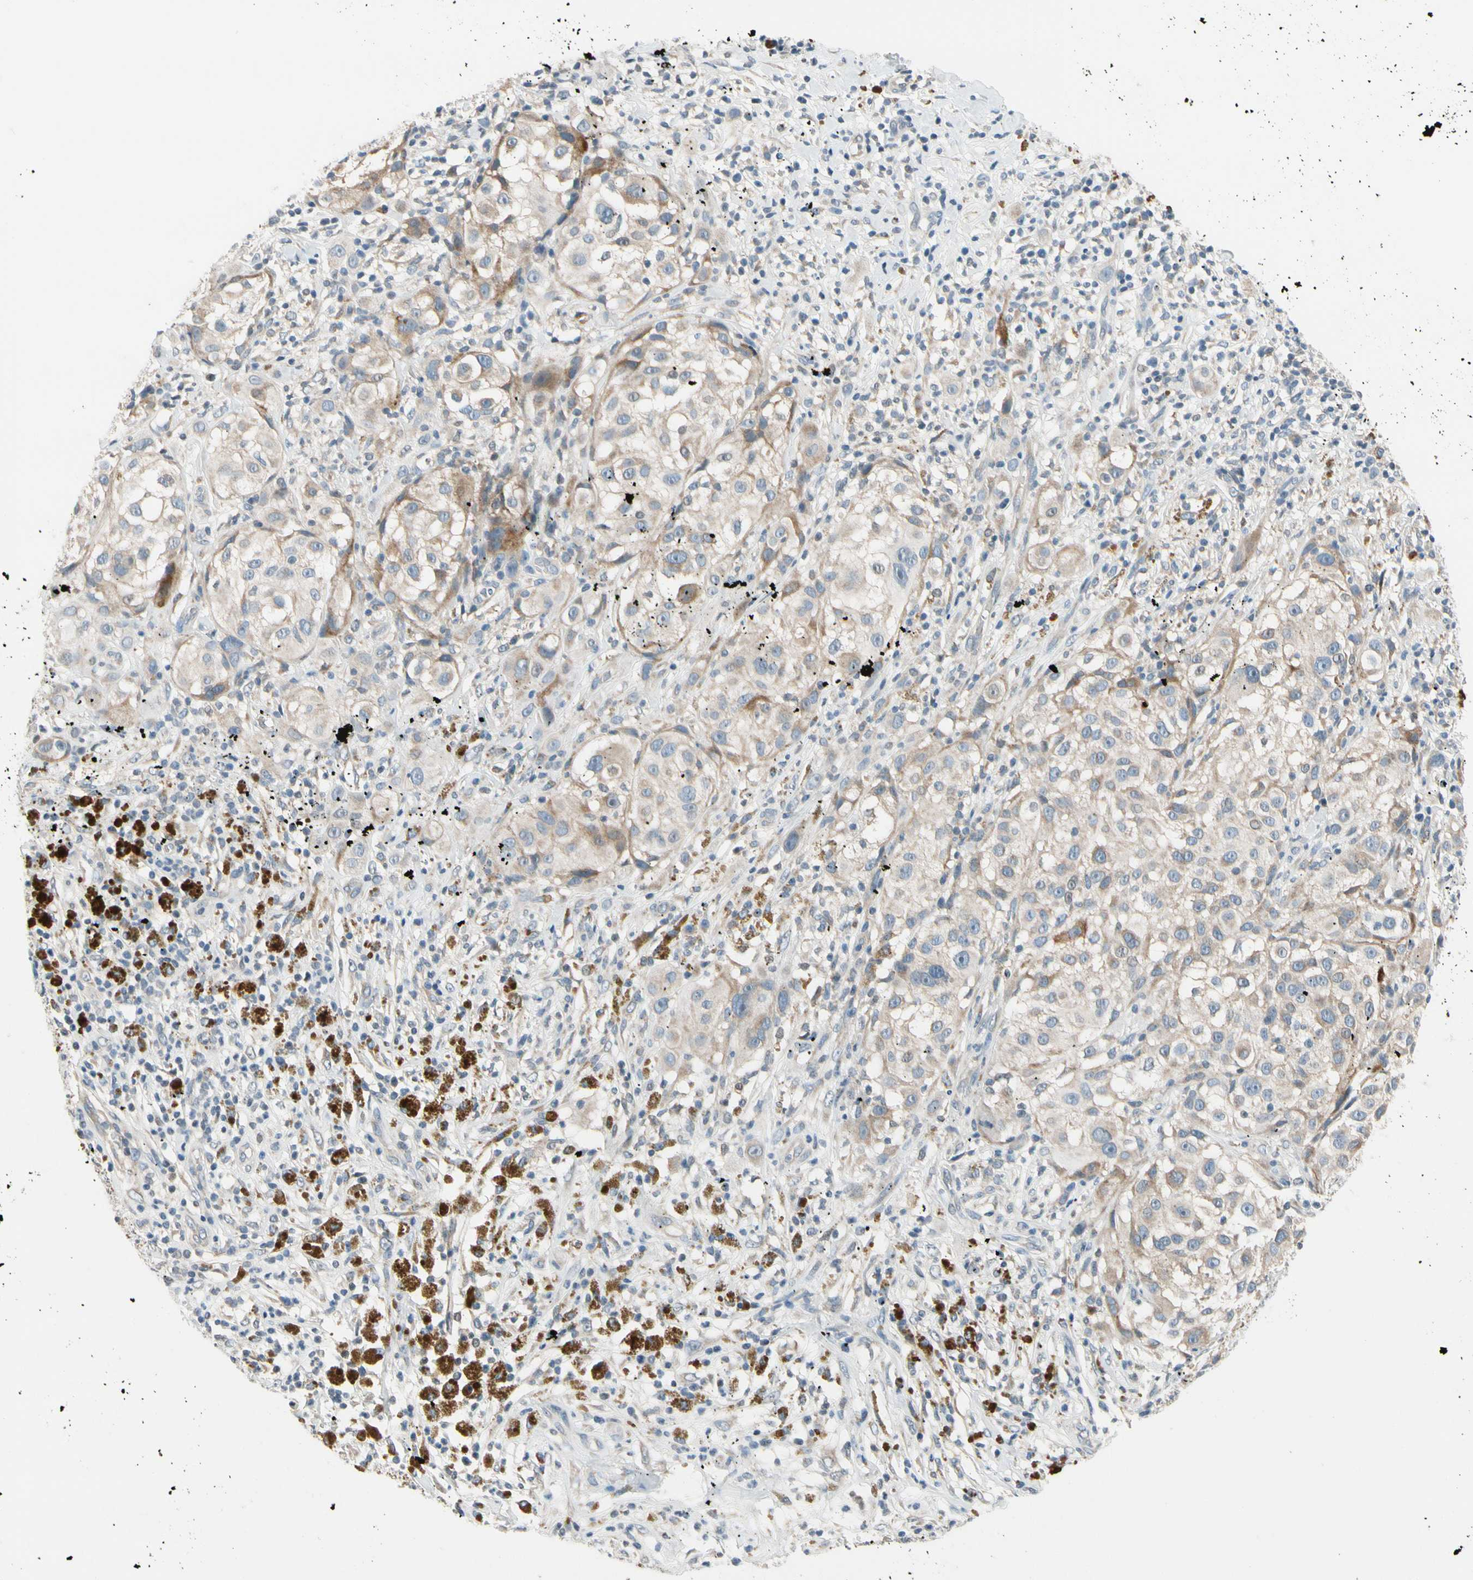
{"staining": {"intensity": "weak", "quantity": ">75%", "location": "cytoplasmic/membranous"}, "tissue": "melanoma", "cell_type": "Tumor cells", "image_type": "cancer", "snomed": [{"axis": "morphology", "description": "Necrosis, NOS"}, {"axis": "morphology", "description": "Malignant melanoma, NOS"}, {"axis": "topography", "description": "Skin"}], "caption": "Tumor cells show weak cytoplasmic/membranous staining in about >75% of cells in melanoma.", "gene": "PIP5K1B", "patient": {"sex": "female", "age": 87}}